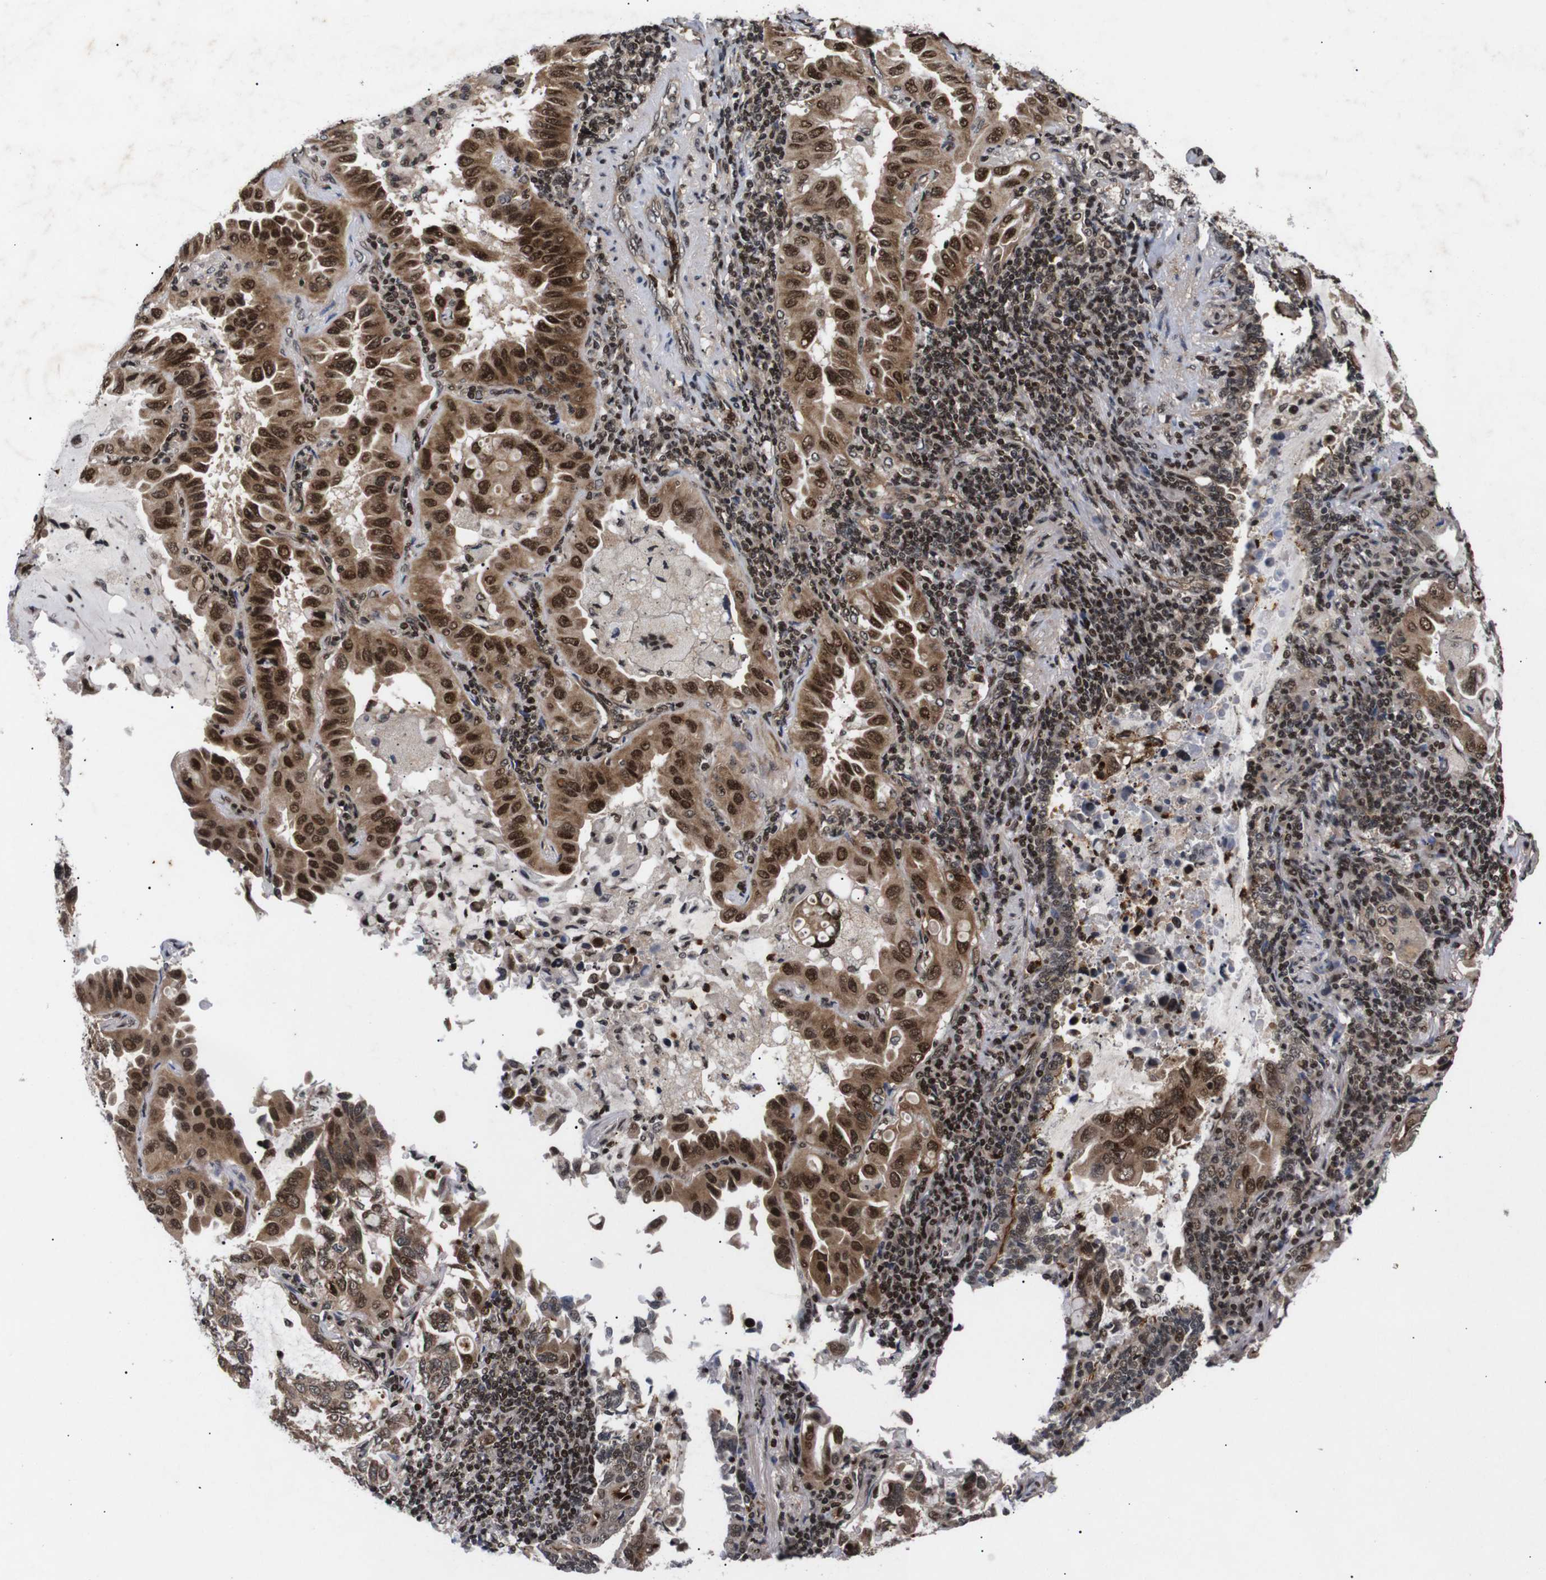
{"staining": {"intensity": "strong", "quantity": ">75%", "location": "cytoplasmic/membranous,nuclear"}, "tissue": "lung cancer", "cell_type": "Tumor cells", "image_type": "cancer", "snomed": [{"axis": "morphology", "description": "Adenocarcinoma, NOS"}, {"axis": "topography", "description": "Lung"}], "caption": "DAB immunohistochemical staining of human lung cancer displays strong cytoplasmic/membranous and nuclear protein staining in approximately >75% of tumor cells.", "gene": "KIF23", "patient": {"sex": "male", "age": 64}}